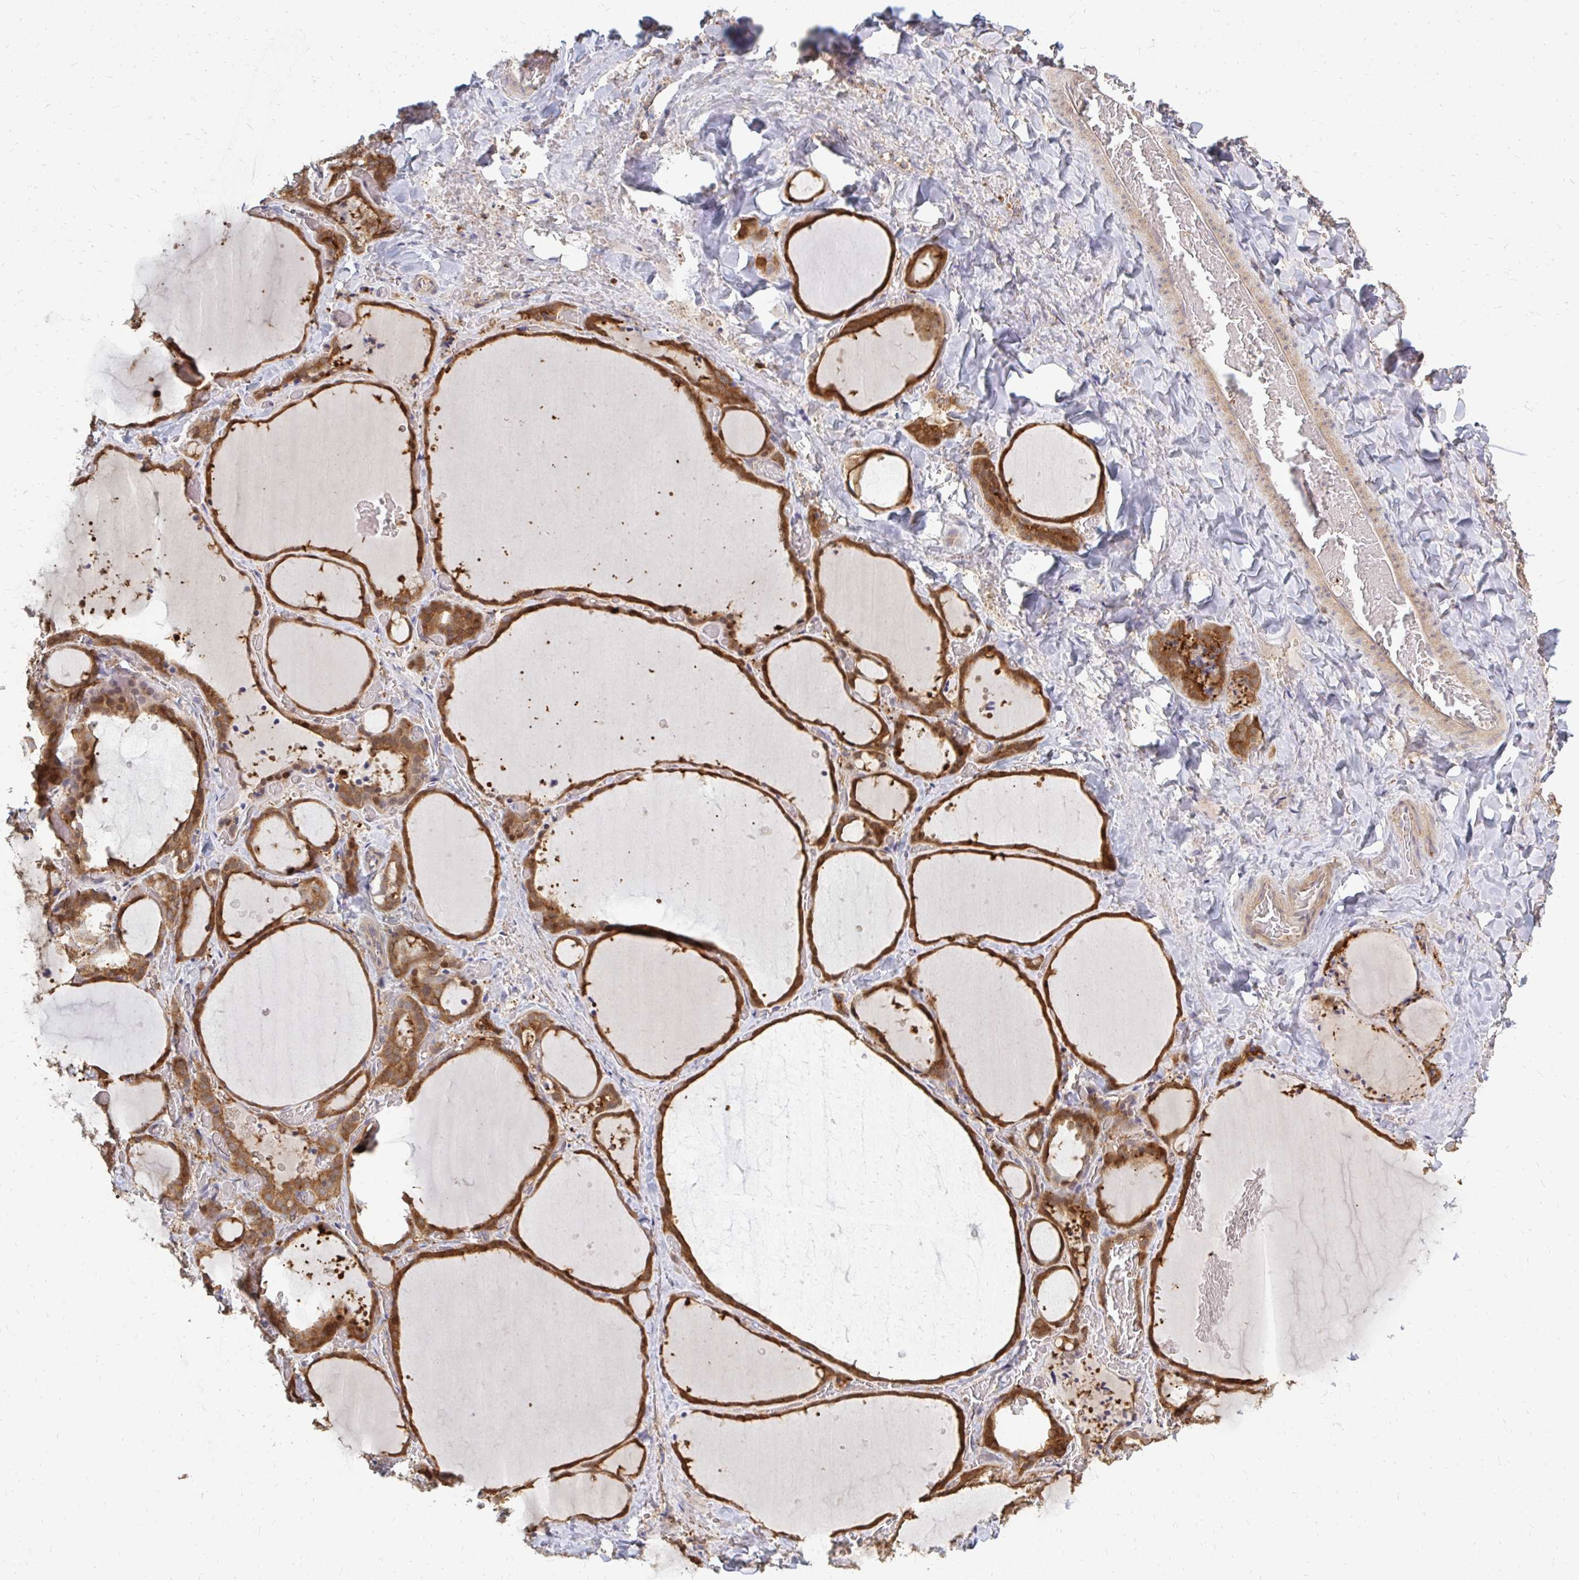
{"staining": {"intensity": "strong", "quantity": ">75%", "location": "cytoplasmic/membranous"}, "tissue": "thyroid gland", "cell_type": "Glandular cells", "image_type": "normal", "snomed": [{"axis": "morphology", "description": "Normal tissue, NOS"}, {"axis": "topography", "description": "Thyroid gland"}], "caption": "IHC photomicrograph of unremarkable thyroid gland: human thyroid gland stained using immunohistochemistry displays high levels of strong protein expression localized specifically in the cytoplasmic/membranous of glandular cells, appearing as a cytoplasmic/membranous brown color.", "gene": "ZNF285", "patient": {"sex": "female", "age": 36}}